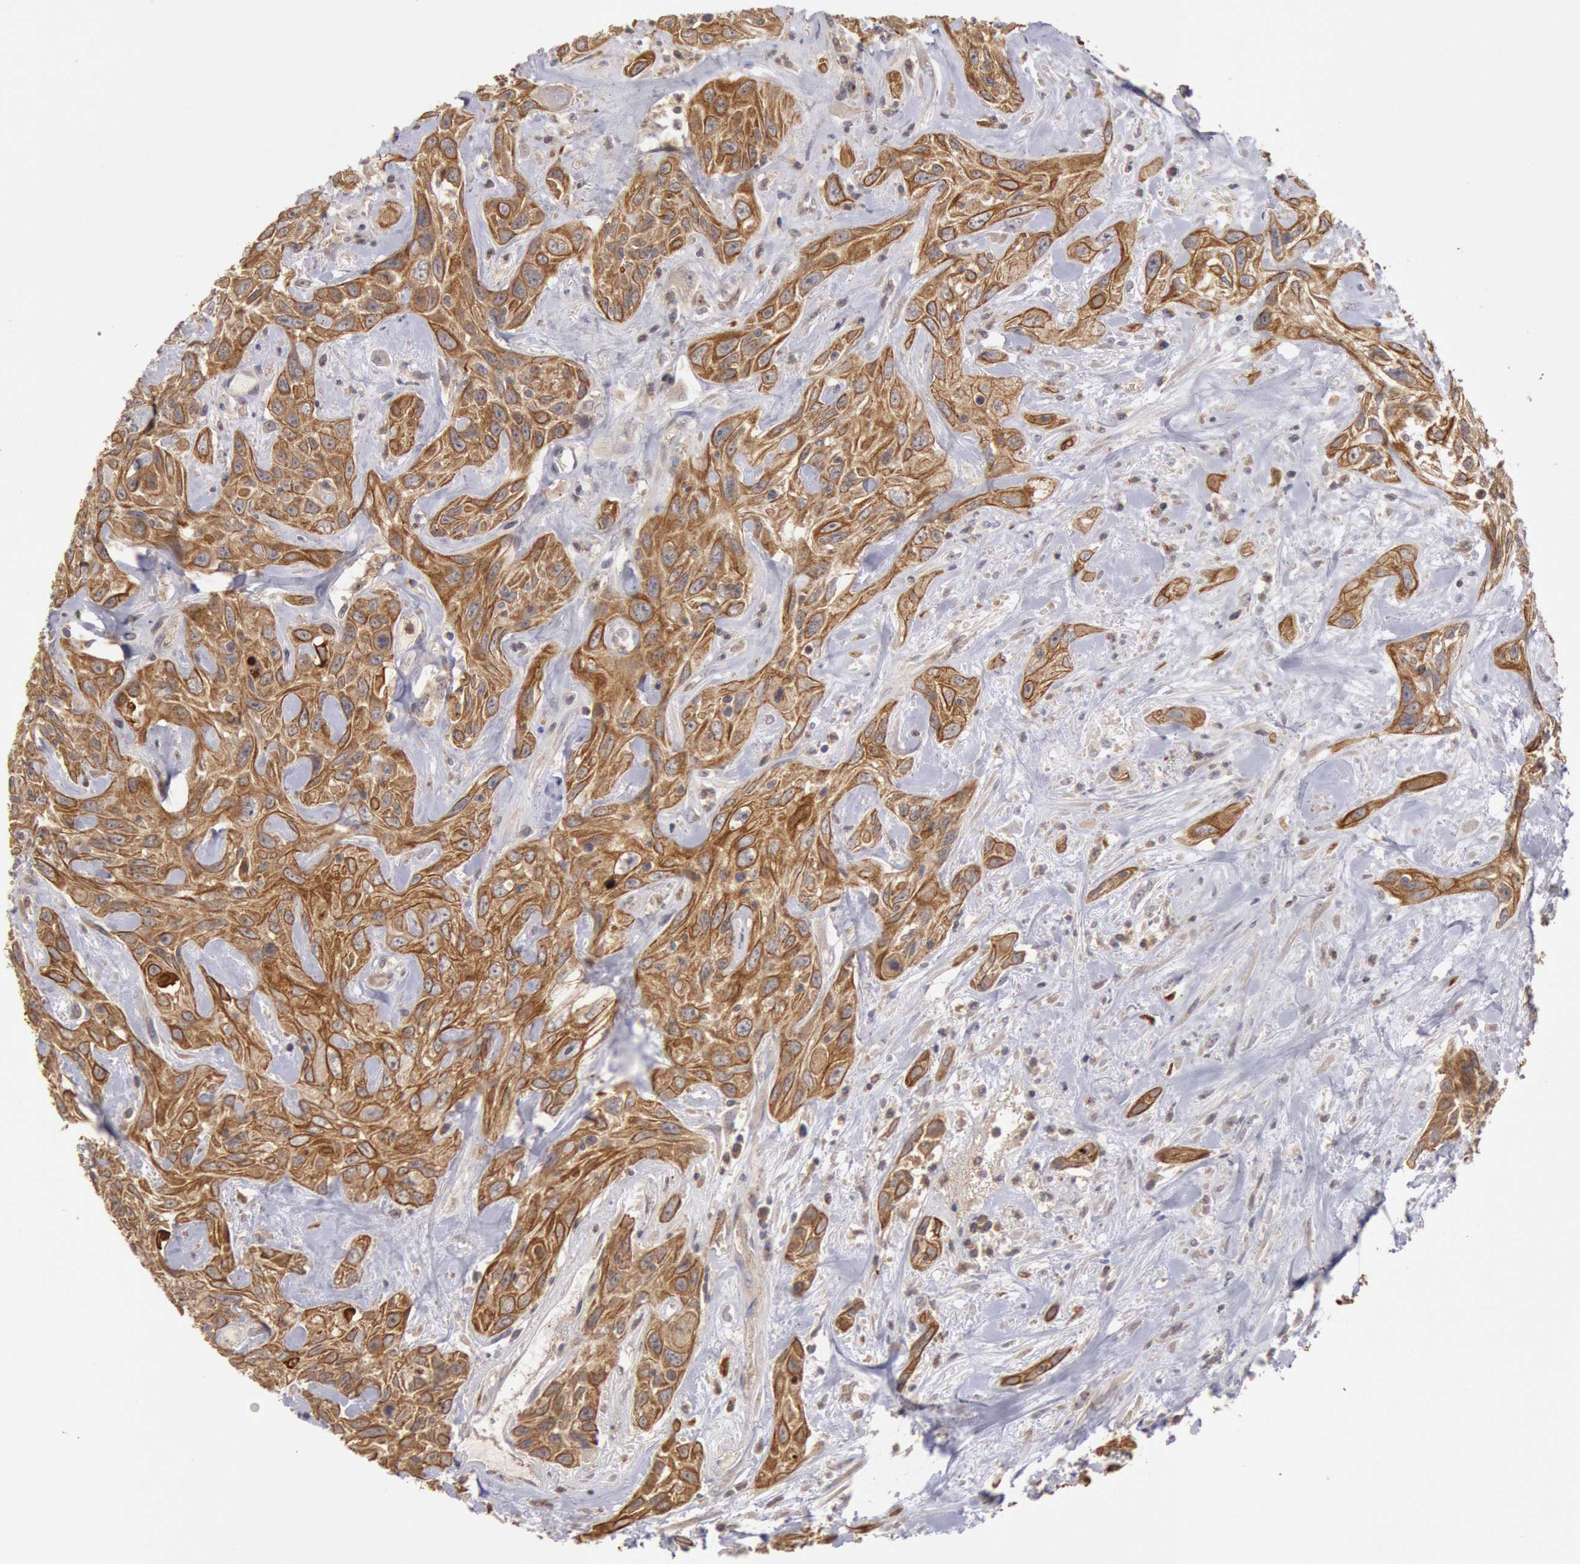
{"staining": {"intensity": "strong", "quantity": ">75%", "location": "cytoplasmic/membranous"}, "tissue": "urothelial cancer", "cell_type": "Tumor cells", "image_type": "cancer", "snomed": [{"axis": "morphology", "description": "Urothelial carcinoma, High grade"}, {"axis": "topography", "description": "Urinary bladder"}], "caption": "Urothelial carcinoma (high-grade) was stained to show a protein in brown. There is high levels of strong cytoplasmic/membranous expression in approximately >75% of tumor cells.", "gene": "PLA2G6", "patient": {"sex": "female", "age": 84}}